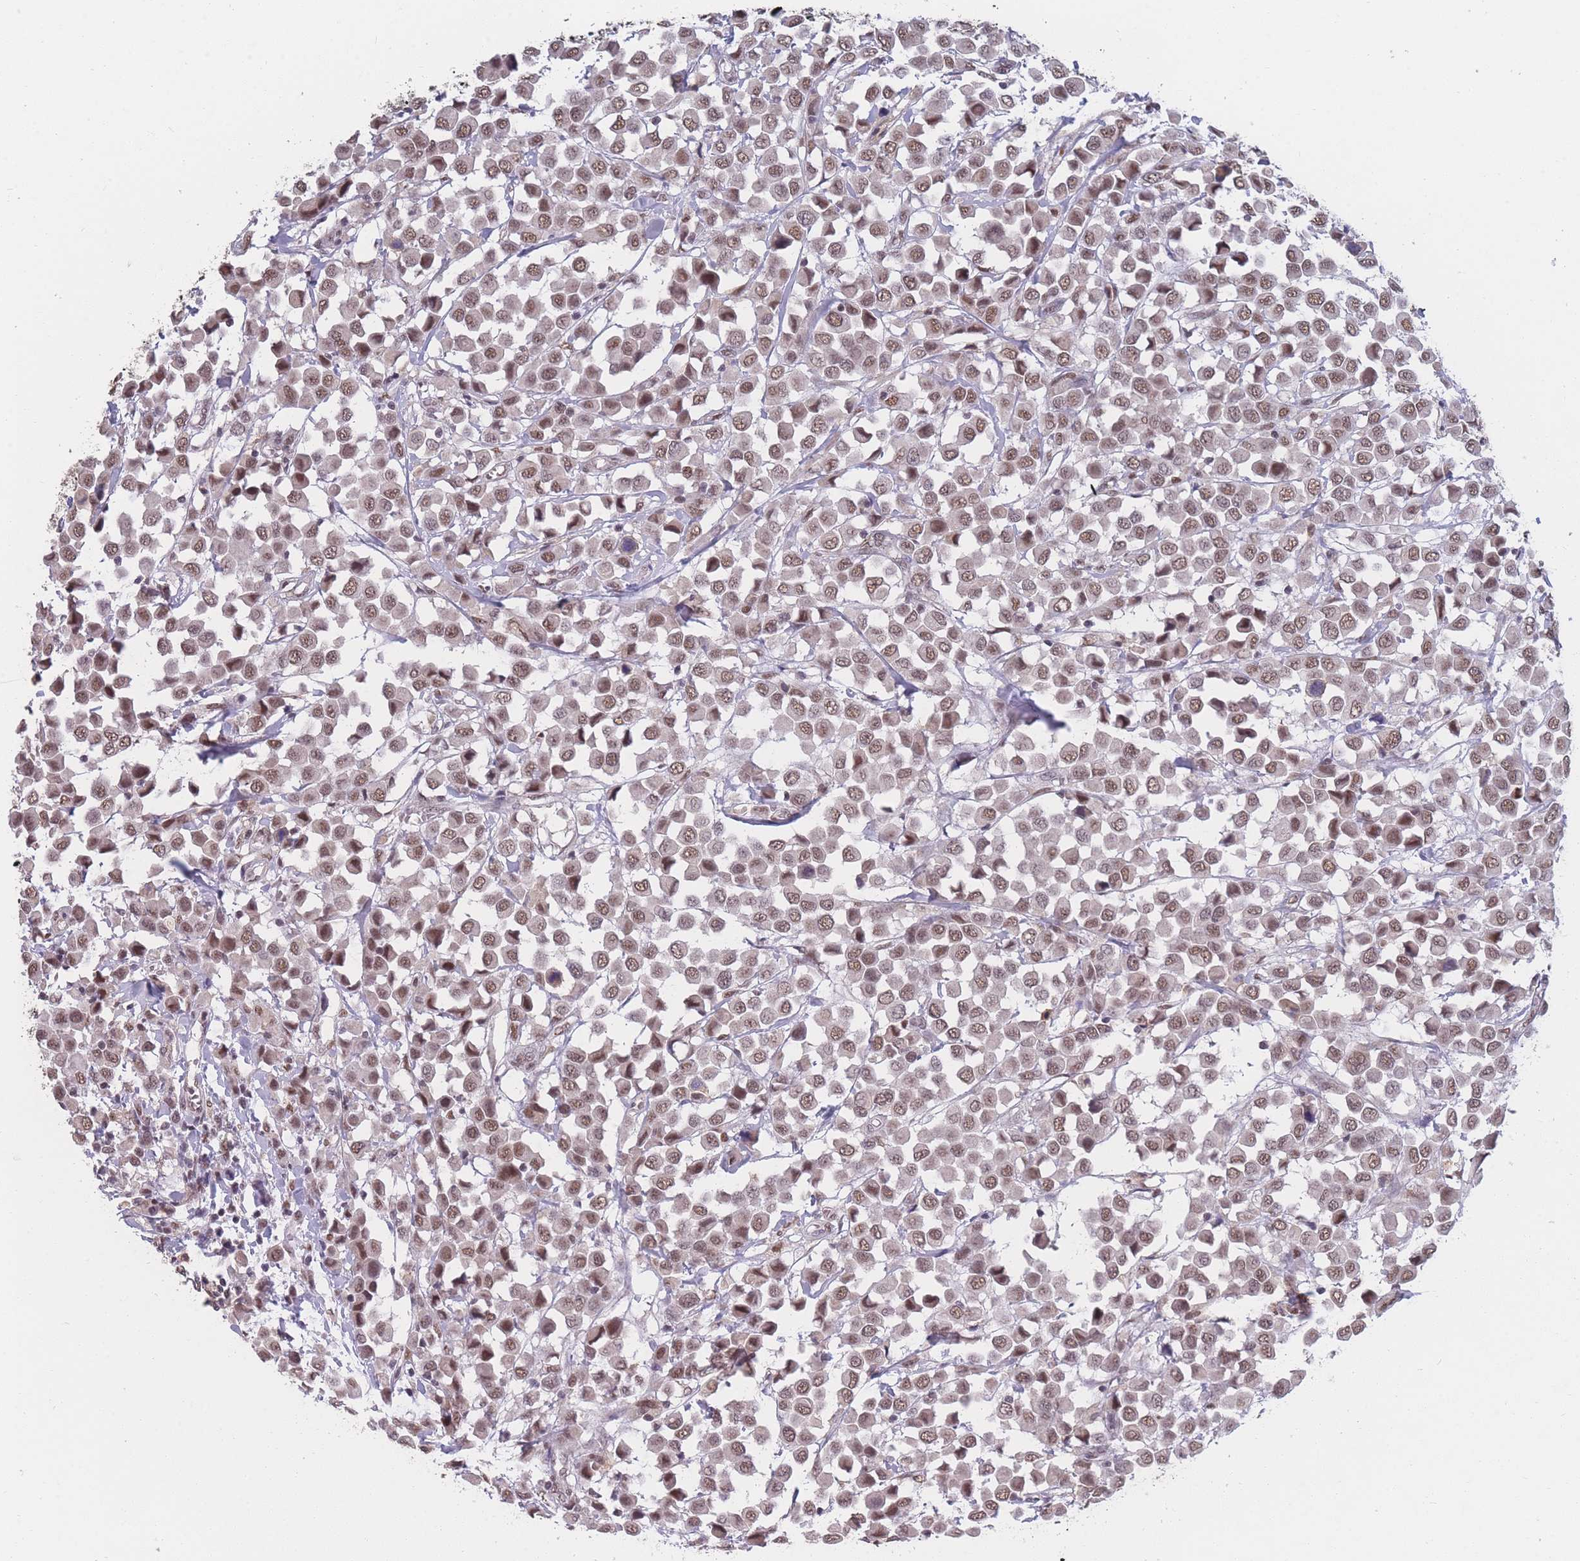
{"staining": {"intensity": "moderate", "quantity": ">75%", "location": "nuclear"}, "tissue": "breast cancer", "cell_type": "Tumor cells", "image_type": "cancer", "snomed": [{"axis": "morphology", "description": "Duct carcinoma"}, {"axis": "topography", "description": "Breast"}], "caption": "DAB immunohistochemical staining of breast cancer shows moderate nuclear protein expression in approximately >75% of tumor cells.", "gene": "SNRPA1", "patient": {"sex": "female", "age": 61}}